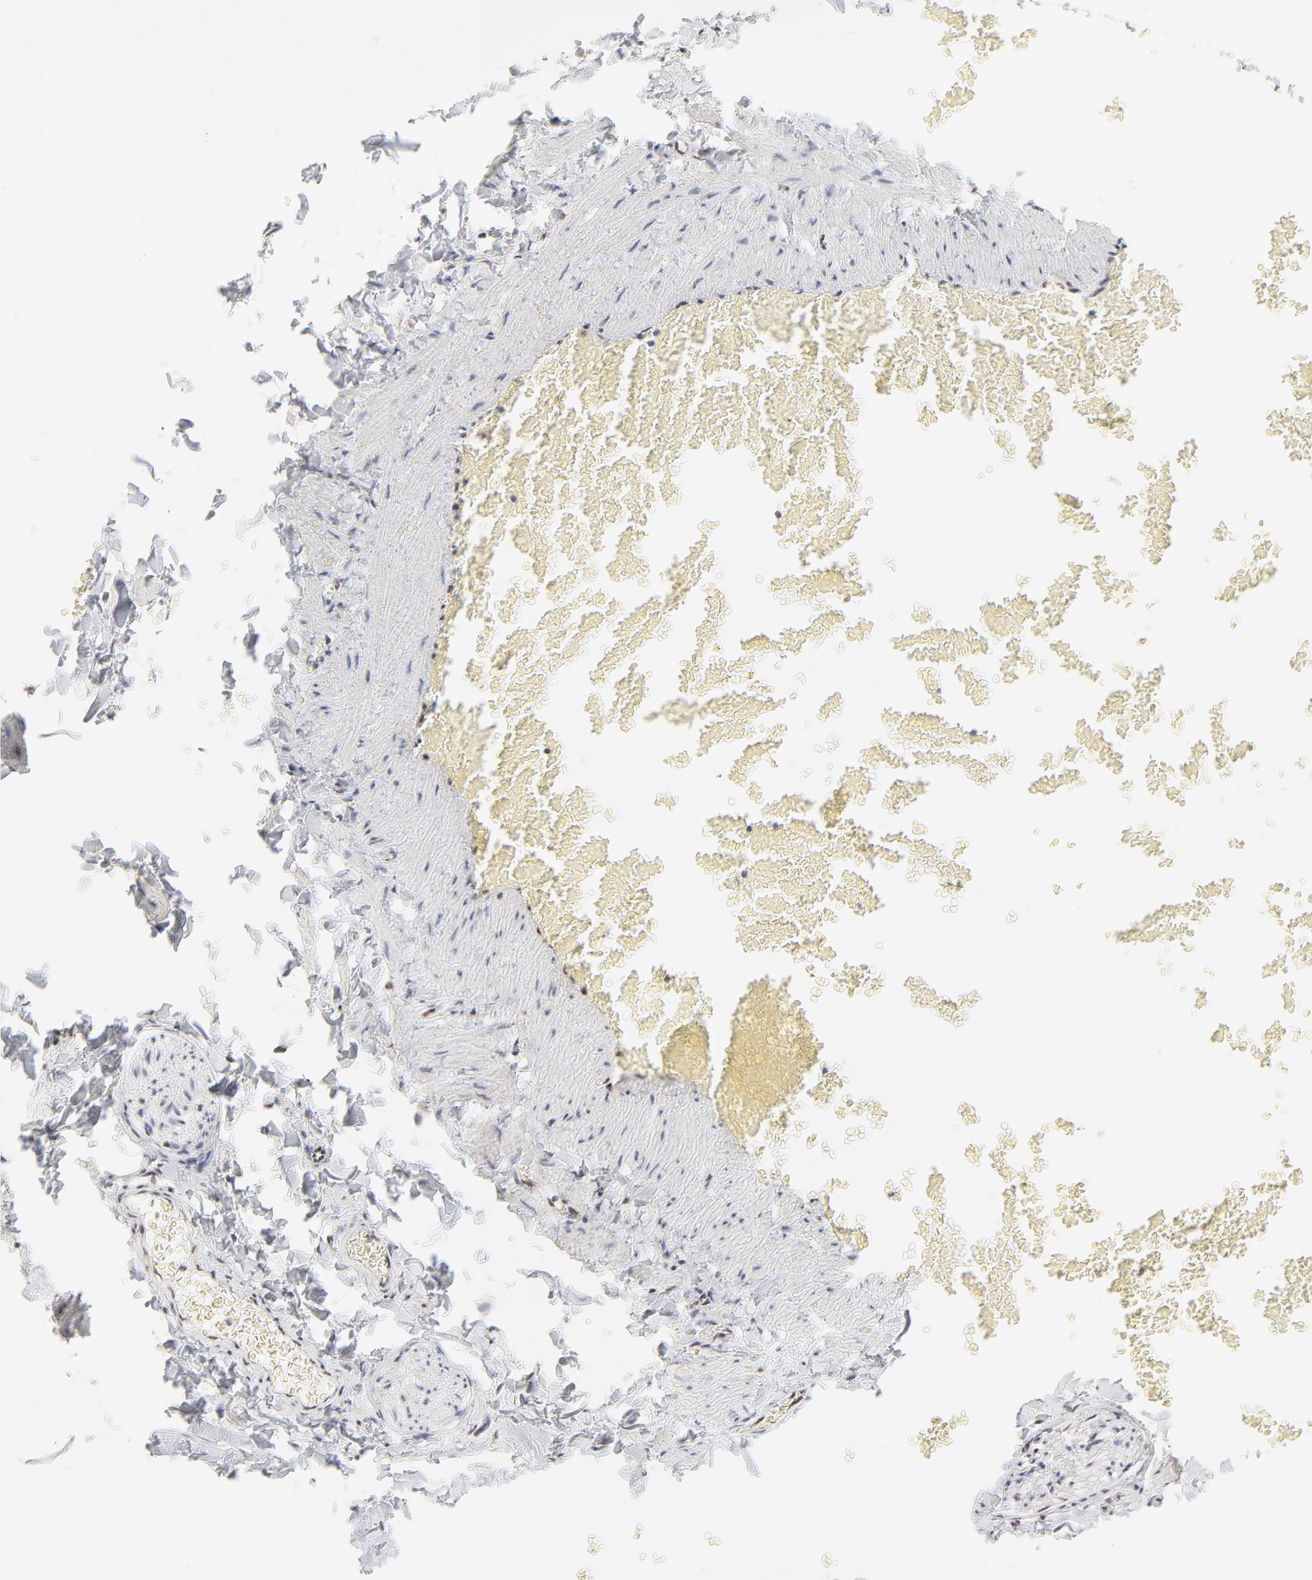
{"staining": {"intensity": "weak", "quantity": "25%-75%", "location": "nuclear"}, "tissue": "adipose tissue", "cell_type": "Adipocytes", "image_type": "normal", "snomed": [{"axis": "morphology", "description": "Normal tissue, NOS"}, {"axis": "topography", "description": "Vascular tissue"}], "caption": "Adipose tissue stained with a brown dye exhibits weak nuclear positive staining in about 25%-75% of adipocytes.", "gene": "NFIL3", "patient": {"sex": "male", "age": 41}}